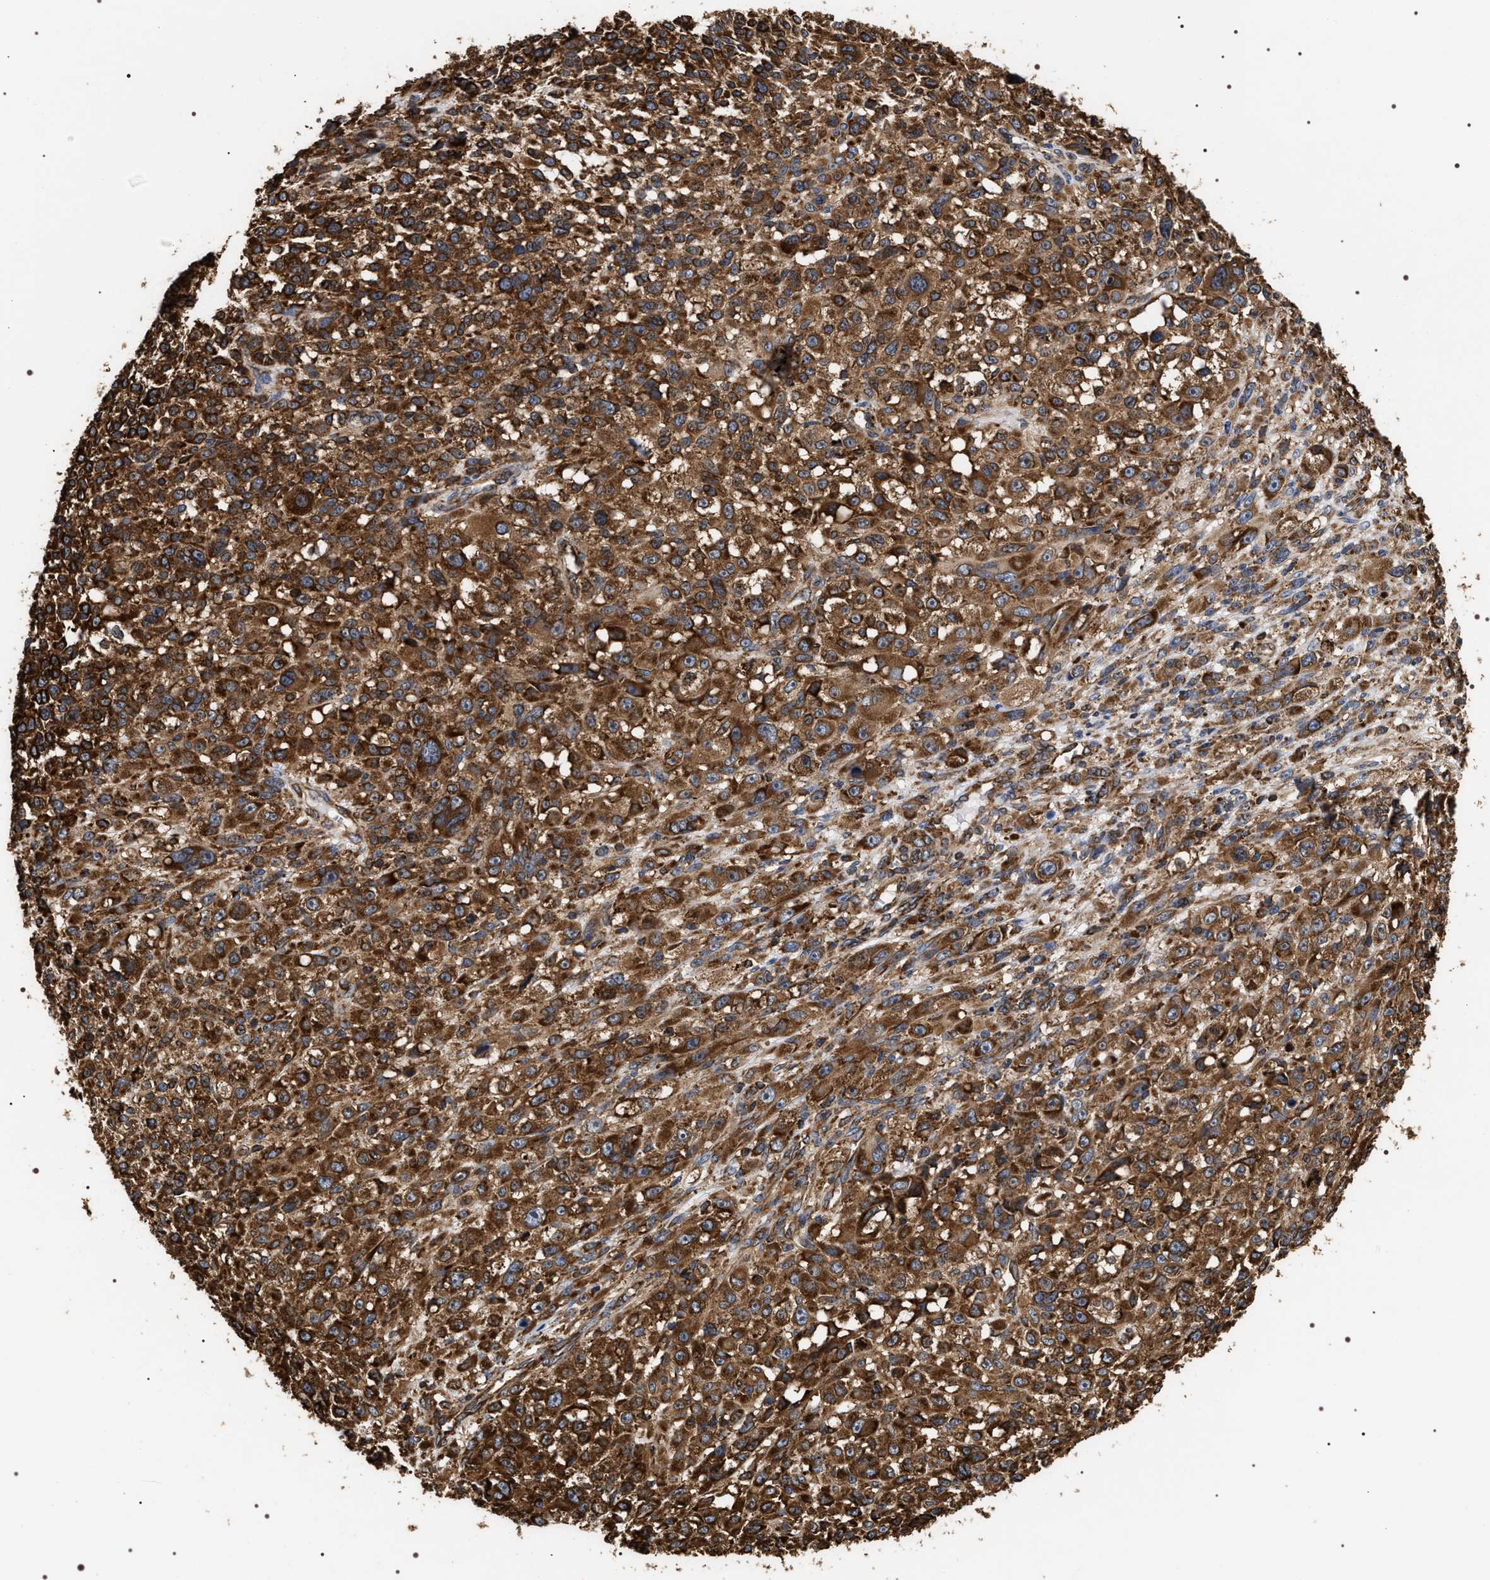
{"staining": {"intensity": "strong", "quantity": ">75%", "location": "cytoplasmic/membranous"}, "tissue": "melanoma", "cell_type": "Tumor cells", "image_type": "cancer", "snomed": [{"axis": "morphology", "description": "Malignant melanoma, NOS"}, {"axis": "topography", "description": "Skin"}], "caption": "The image exhibits a brown stain indicating the presence of a protein in the cytoplasmic/membranous of tumor cells in malignant melanoma.", "gene": "SERBP1", "patient": {"sex": "female", "age": 55}}